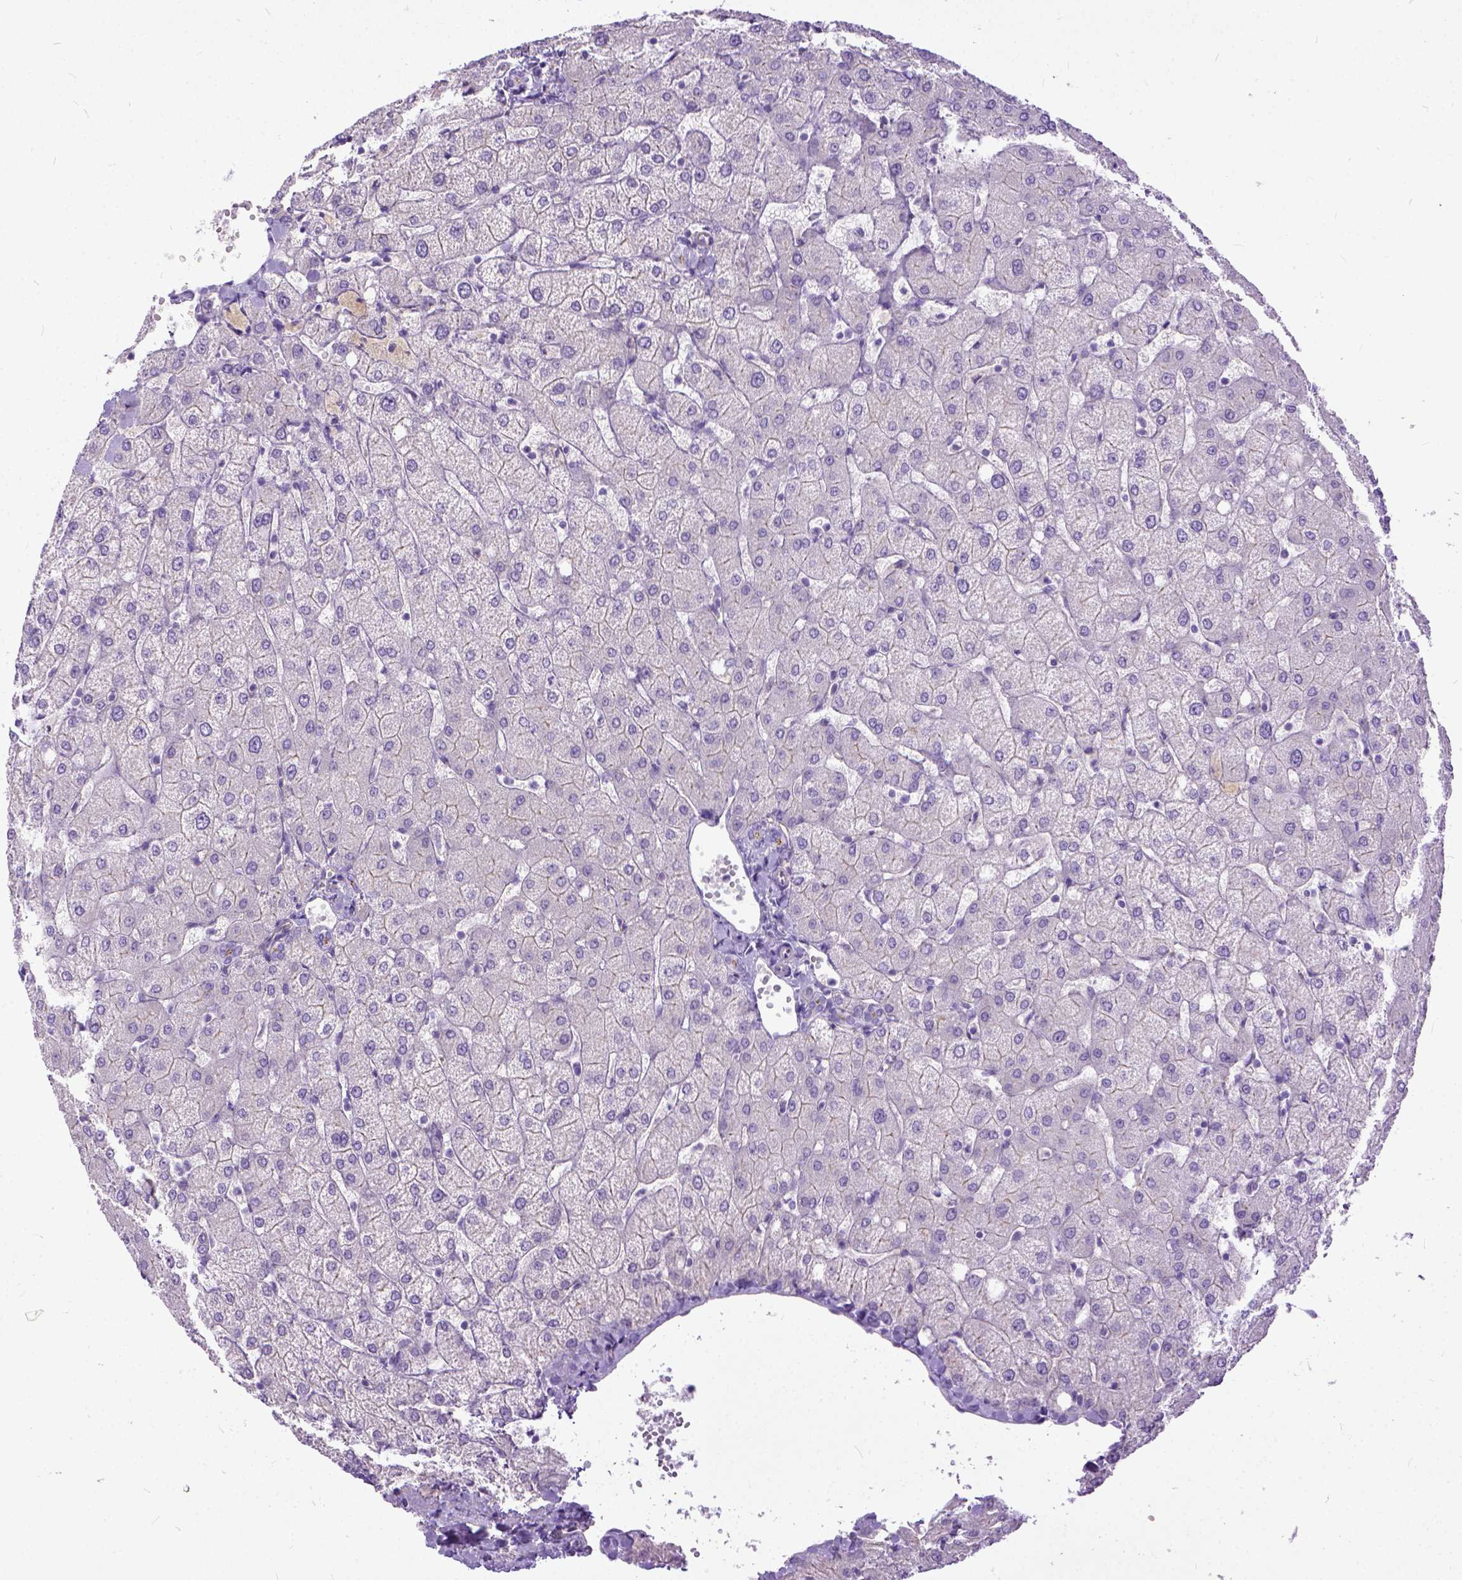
{"staining": {"intensity": "negative", "quantity": "none", "location": "none"}, "tissue": "liver", "cell_type": "Cholangiocytes", "image_type": "normal", "snomed": [{"axis": "morphology", "description": "Normal tissue, NOS"}, {"axis": "topography", "description": "Liver"}], "caption": "This is an IHC photomicrograph of normal human liver. There is no positivity in cholangiocytes.", "gene": "ADGRF1", "patient": {"sex": "female", "age": 54}}